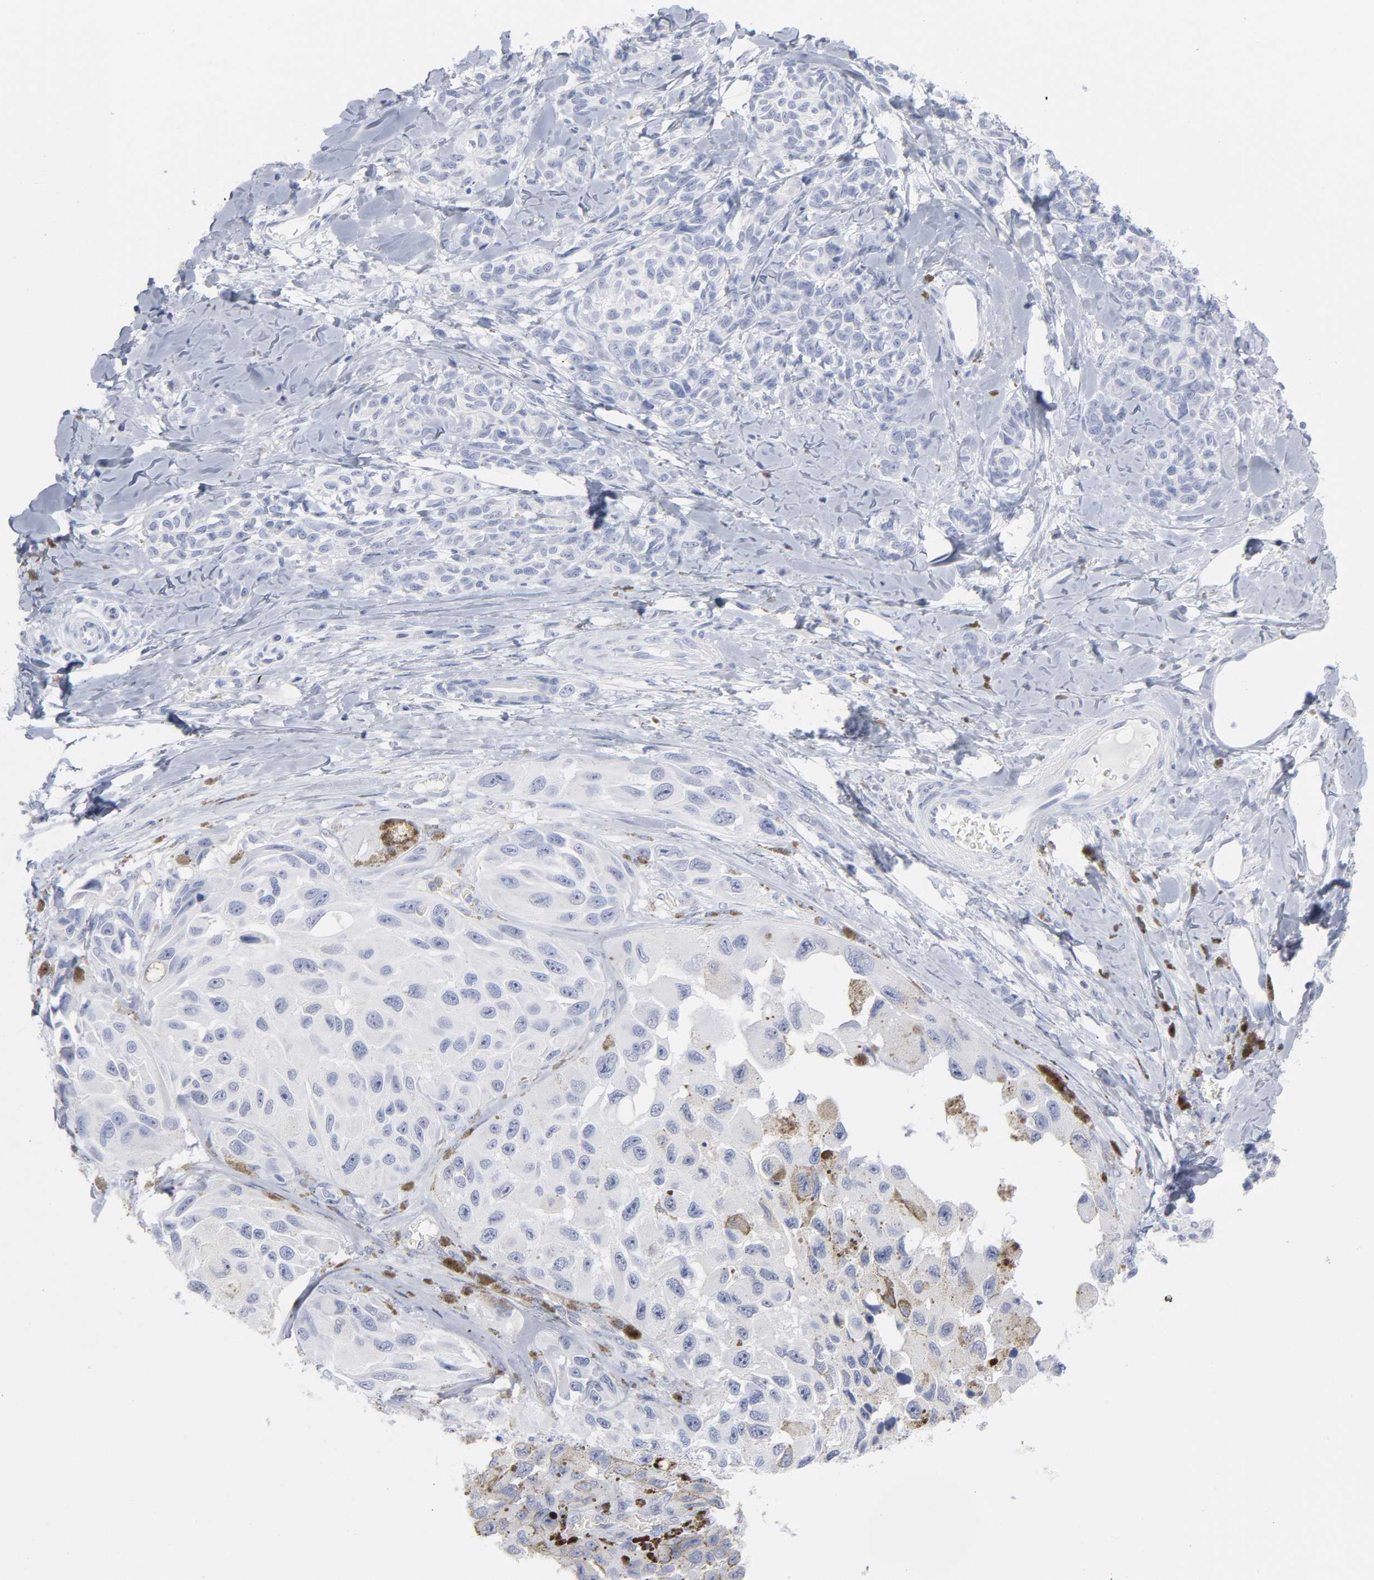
{"staining": {"intensity": "negative", "quantity": "none", "location": "none"}, "tissue": "melanoma", "cell_type": "Tumor cells", "image_type": "cancer", "snomed": [{"axis": "morphology", "description": "Malignant melanoma, NOS"}, {"axis": "topography", "description": "Skin"}], "caption": "Immunohistochemistry of melanoma displays no positivity in tumor cells.", "gene": "P2RY8", "patient": {"sex": "female", "age": 73}}